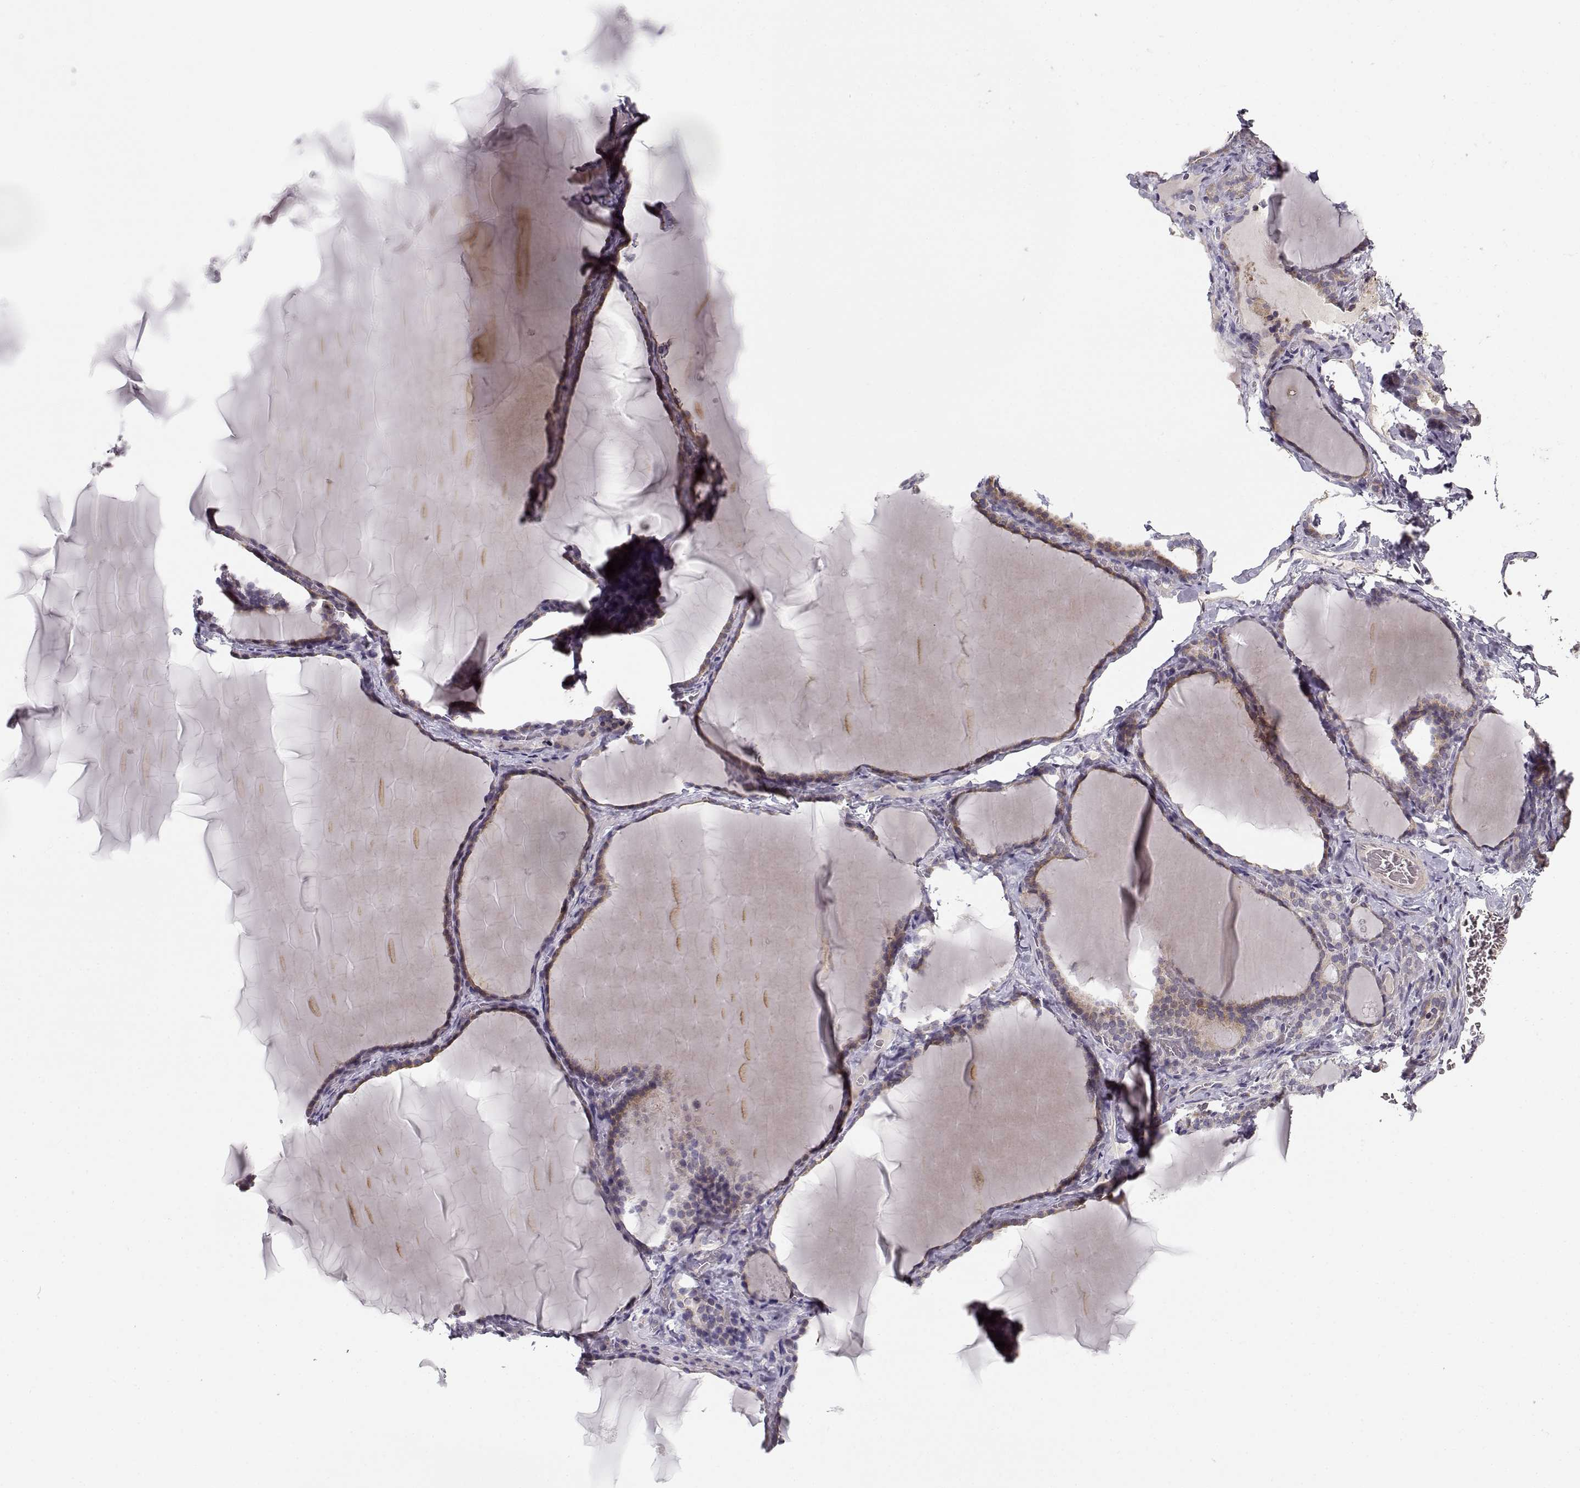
{"staining": {"intensity": "weak", "quantity": "25%-75%", "location": "cytoplasmic/membranous"}, "tissue": "thyroid gland", "cell_type": "Glandular cells", "image_type": "normal", "snomed": [{"axis": "morphology", "description": "Normal tissue, NOS"}, {"axis": "morphology", "description": "Hyperplasia, NOS"}, {"axis": "topography", "description": "Thyroid gland"}], "caption": "Protein staining of benign thyroid gland exhibits weak cytoplasmic/membranous staining in about 25%-75% of glandular cells. (DAB IHC, brown staining for protein, blue staining for nuclei).", "gene": "ENTPD8", "patient": {"sex": "female", "age": 27}}